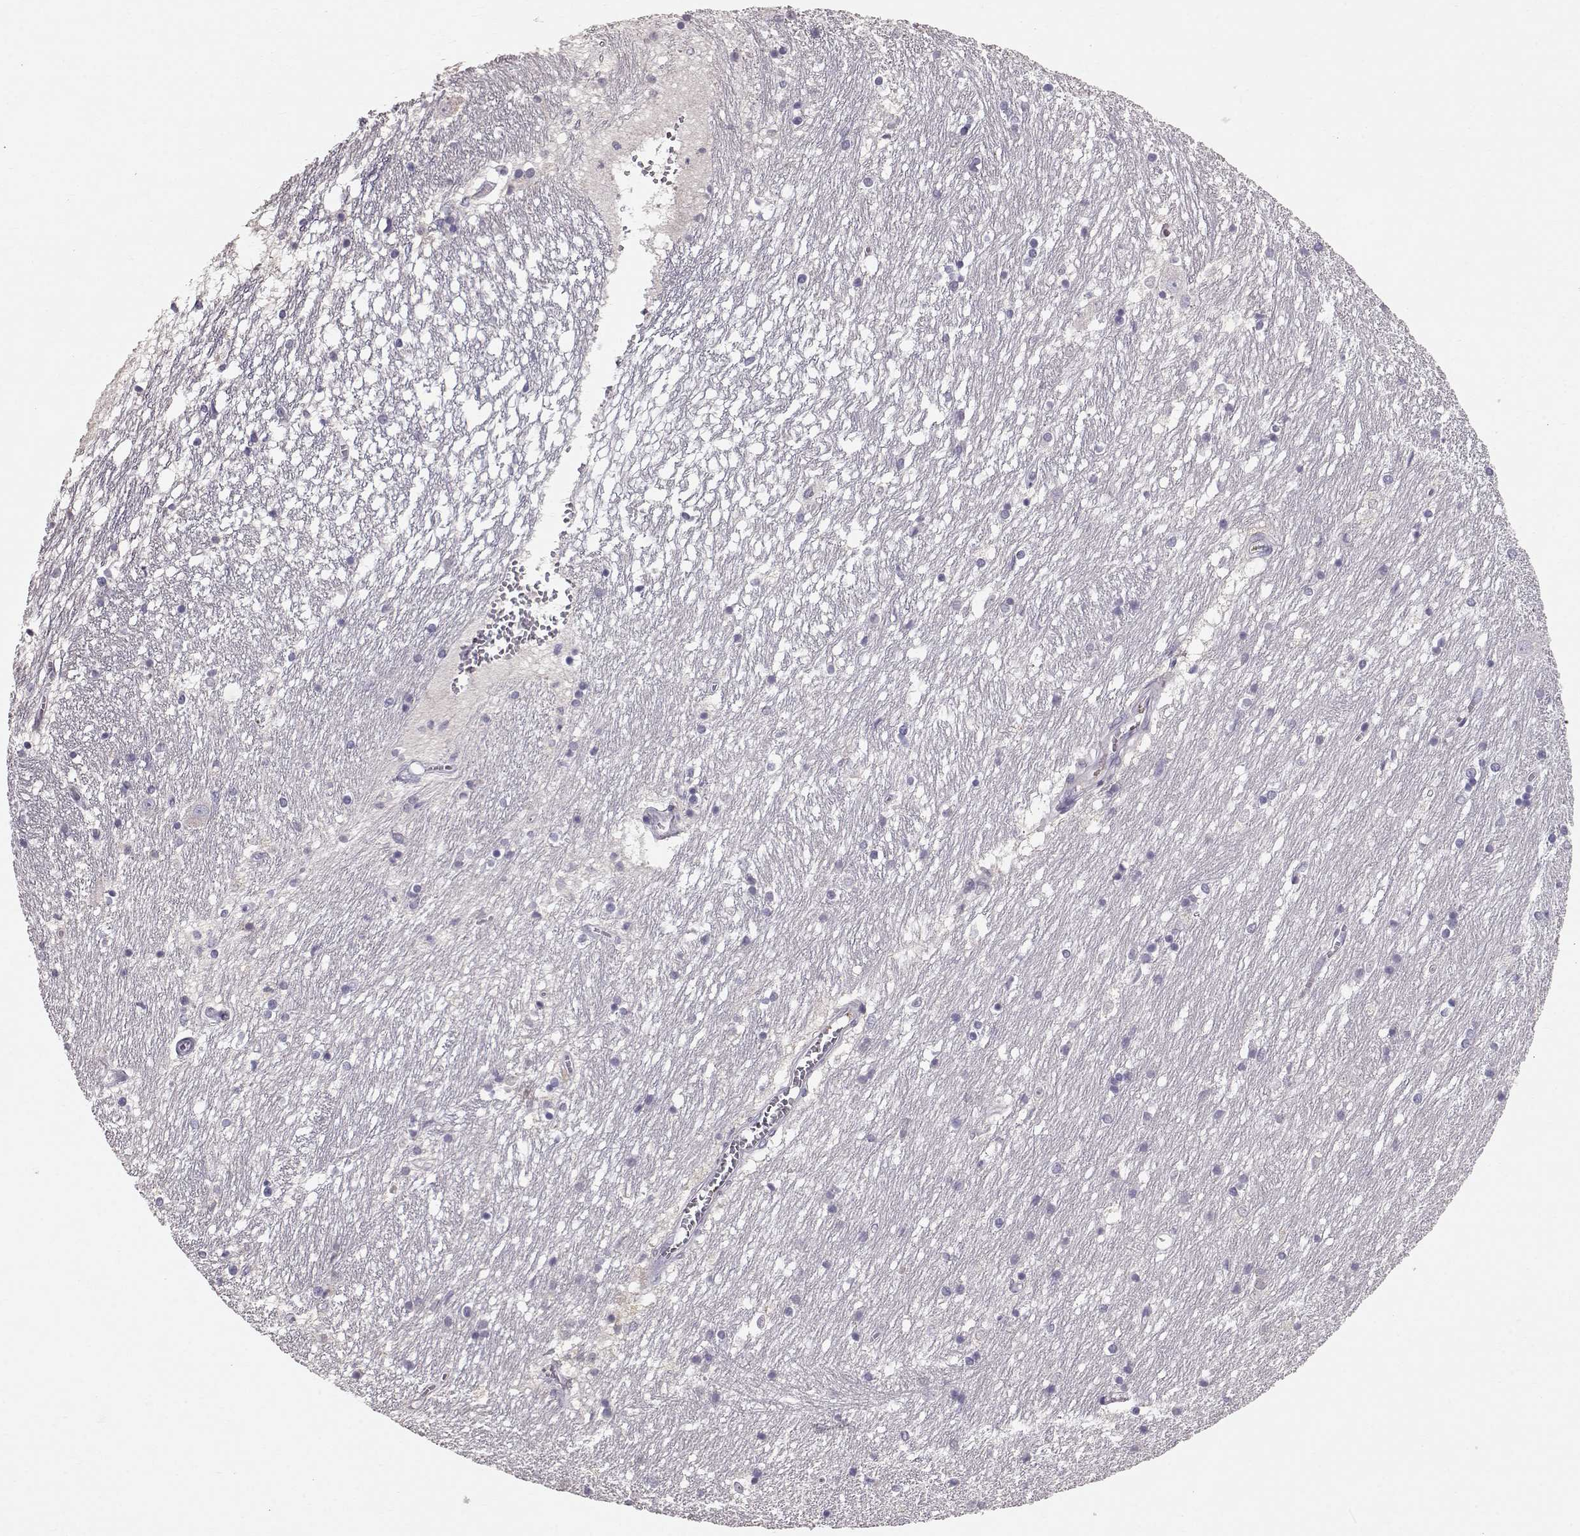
{"staining": {"intensity": "negative", "quantity": "none", "location": "none"}, "tissue": "caudate", "cell_type": "Glial cells", "image_type": "normal", "snomed": [{"axis": "morphology", "description": "Normal tissue, NOS"}, {"axis": "topography", "description": "Lateral ventricle wall"}], "caption": "There is no significant expression in glial cells of caudate. (DAB (3,3'-diaminobenzidine) IHC, high magnification).", "gene": "POU1F1", "patient": {"sex": "female", "age": 71}}